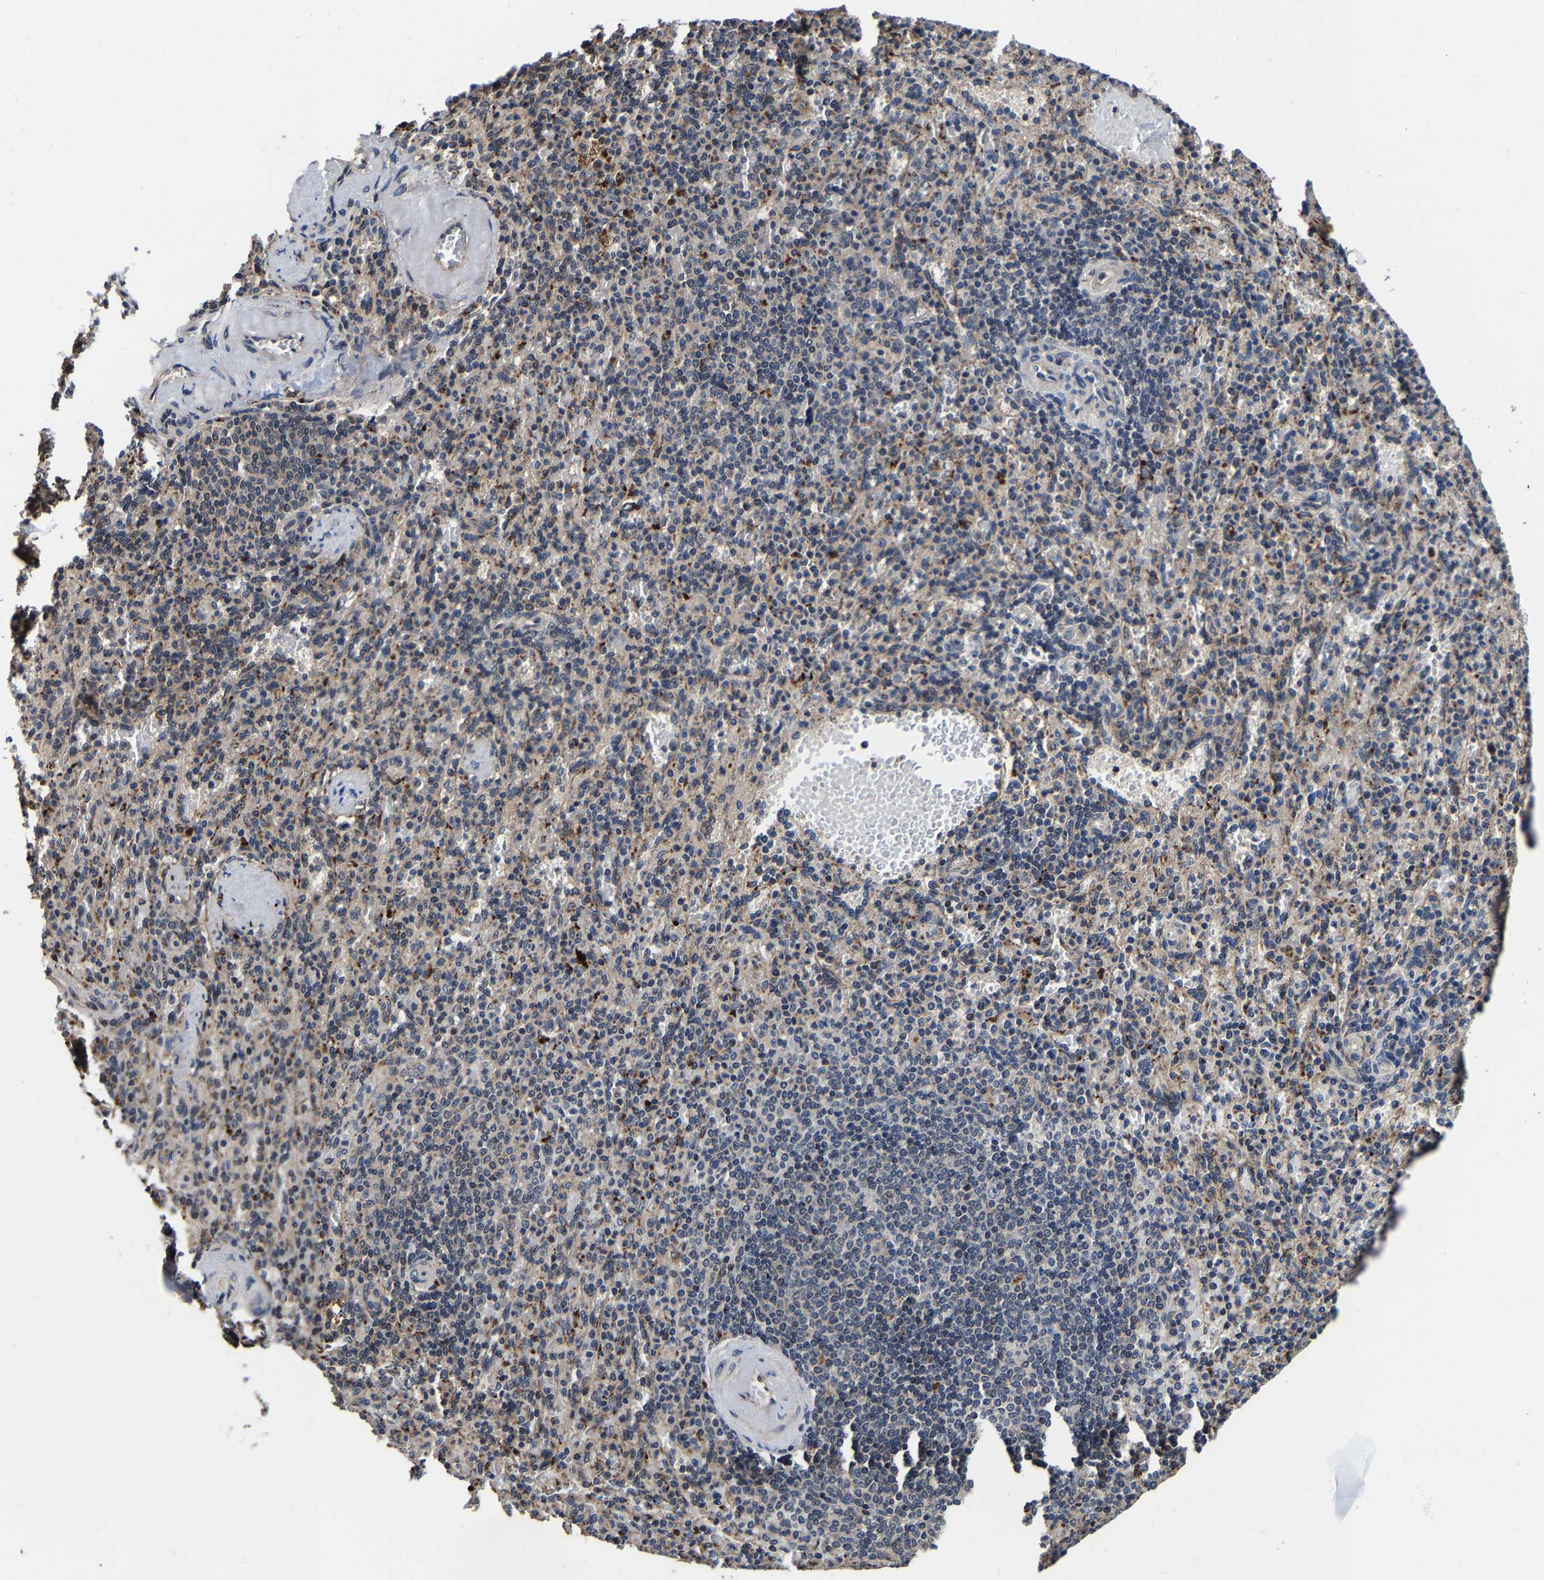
{"staining": {"intensity": "moderate", "quantity": "25%-75%", "location": "cytoplasmic/membranous"}, "tissue": "spleen", "cell_type": "Cells in red pulp", "image_type": "normal", "snomed": [{"axis": "morphology", "description": "Normal tissue, NOS"}, {"axis": "topography", "description": "Spleen"}], "caption": "Moderate cytoplasmic/membranous expression is identified in about 25%-75% of cells in red pulp in normal spleen. Nuclei are stained in blue.", "gene": "ZCCHC7", "patient": {"sex": "female", "age": 74}}